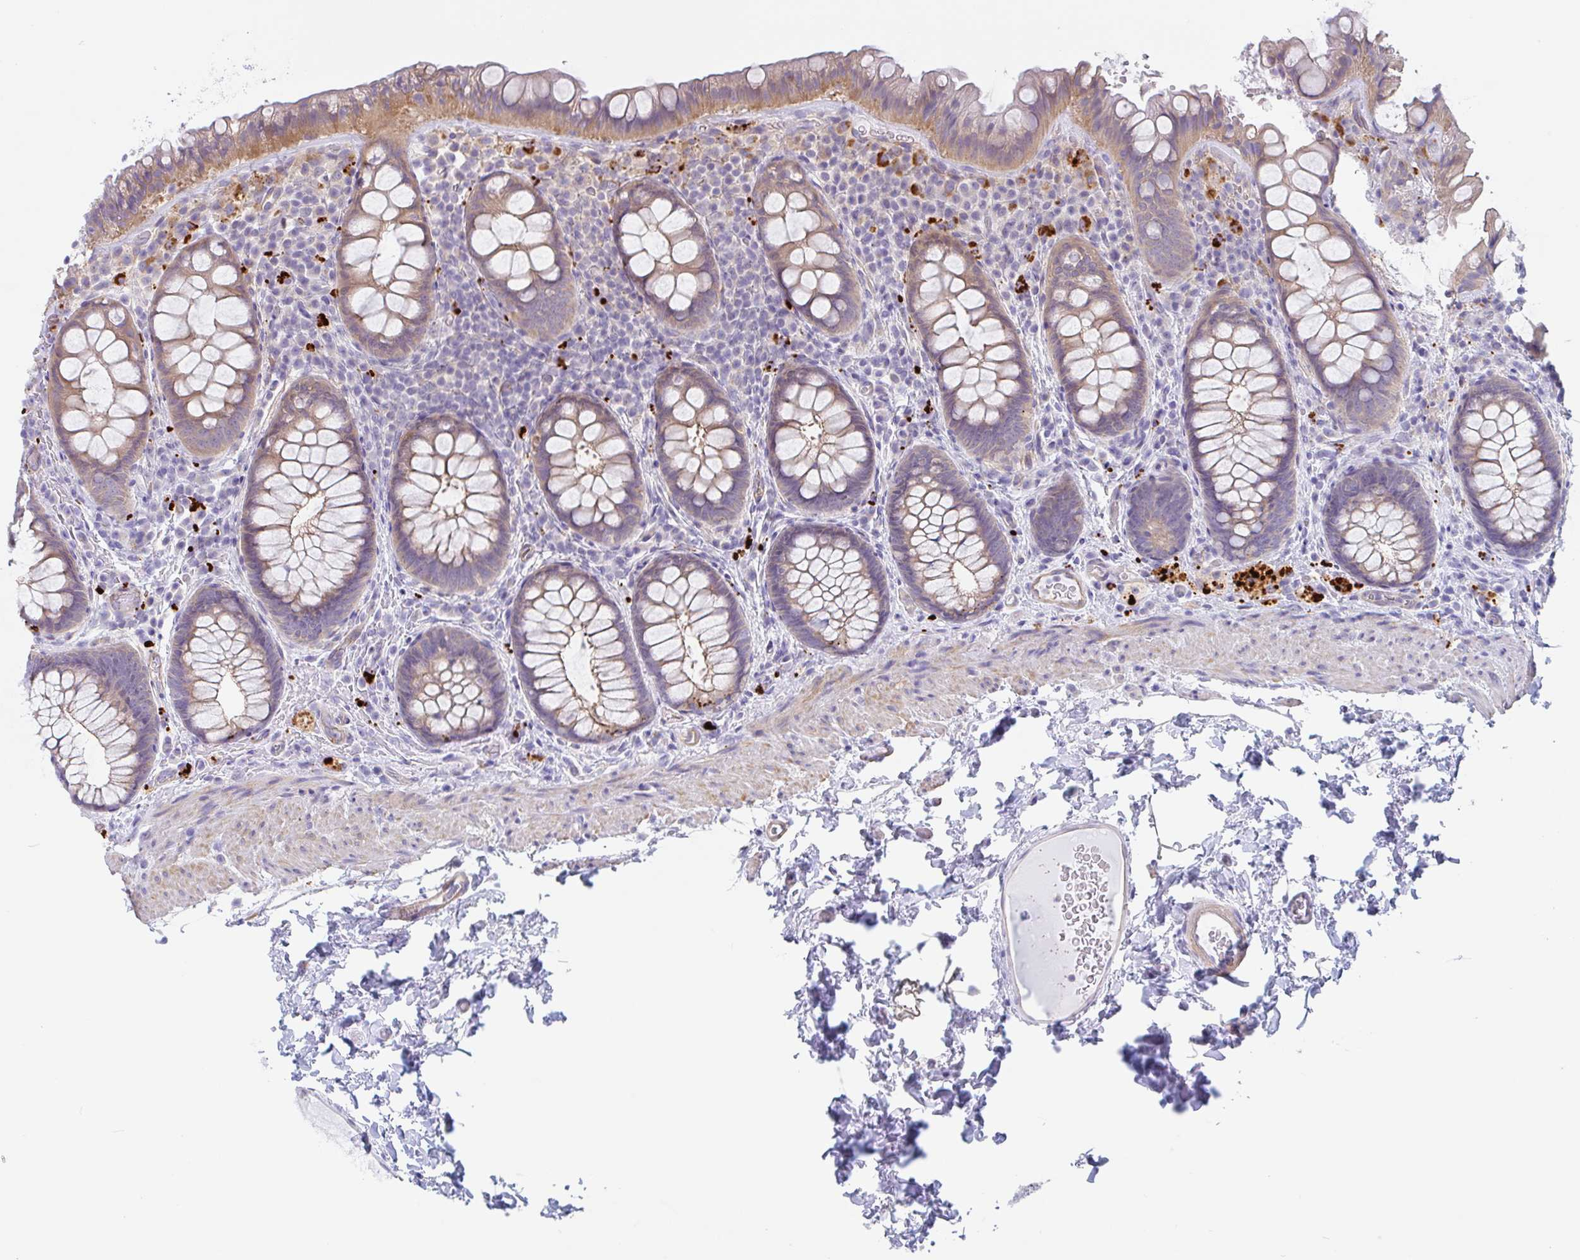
{"staining": {"intensity": "moderate", "quantity": "25%-75%", "location": "cytoplasmic/membranous"}, "tissue": "rectum", "cell_type": "Glandular cells", "image_type": "normal", "snomed": [{"axis": "morphology", "description": "Normal tissue, NOS"}, {"axis": "topography", "description": "Rectum"}], "caption": "Immunohistochemical staining of unremarkable human rectum demonstrates moderate cytoplasmic/membranous protein positivity in approximately 25%-75% of glandular cells. Immunohistochemistry stains the protein in brown and the nuclei are stained blue.", "gene": "LENG9", "patient": {"sex": "female", "age": 69}}